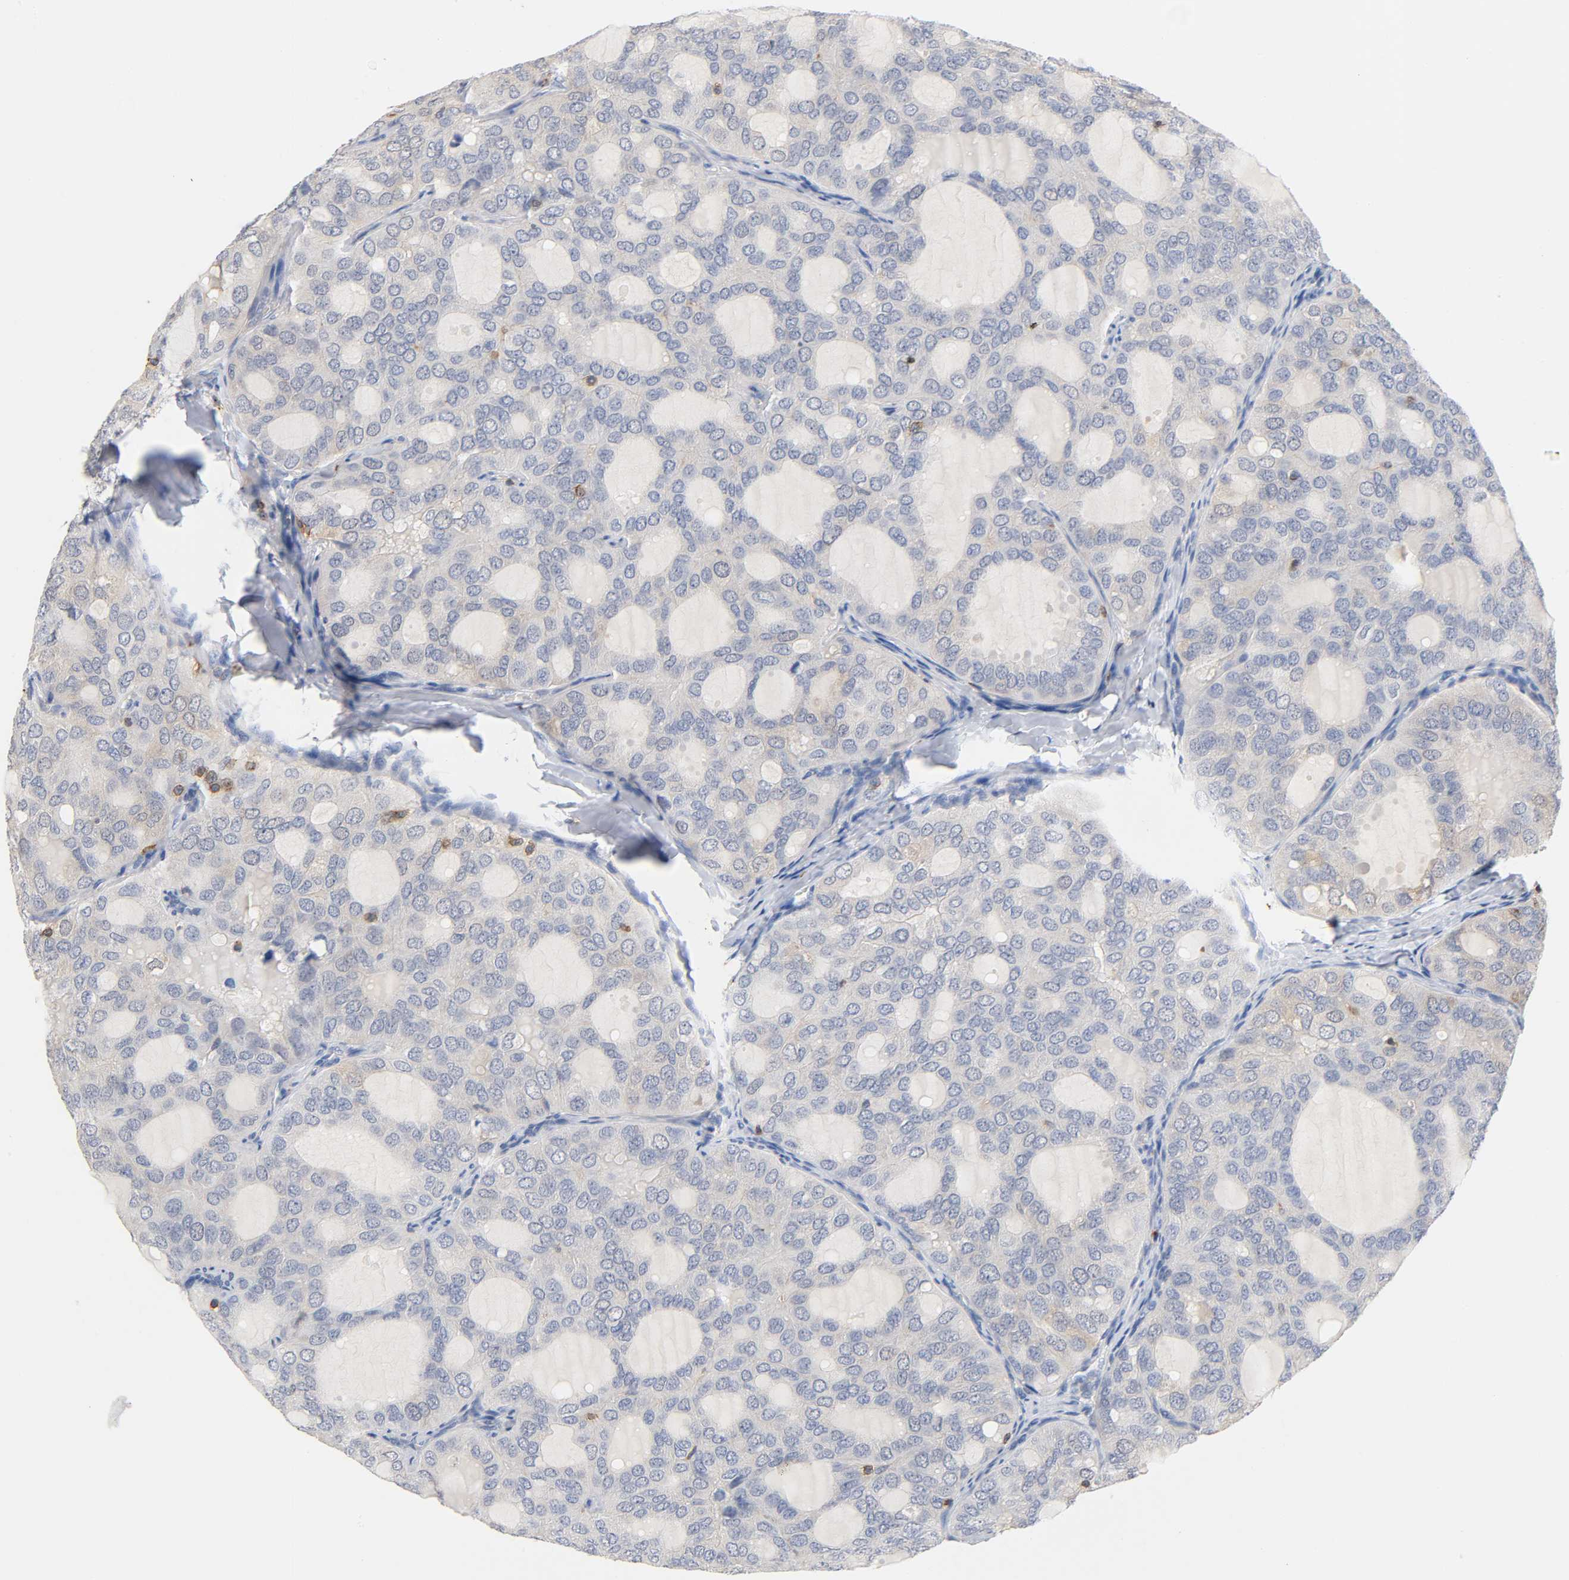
{"staining": {"intensity": "negative", "quantity": "none", "location": "none"}, "tissue": "thyroid cancer", "cell_type": "Tumor cells", "image_type": "cancer", "snomed": [{"axis": "morphology", "description": "Follicular adenoma carcinoma, NOS"}, {"axis": "topography", "description": "Thyroid gland"}], "caption": "An IHC histopathology image of thyroid cancer is shown. There is no staining in tumor cells of thyroid cancer.", "gene": "UCKL1", "patient": {"sex": "male", "age": 75}}